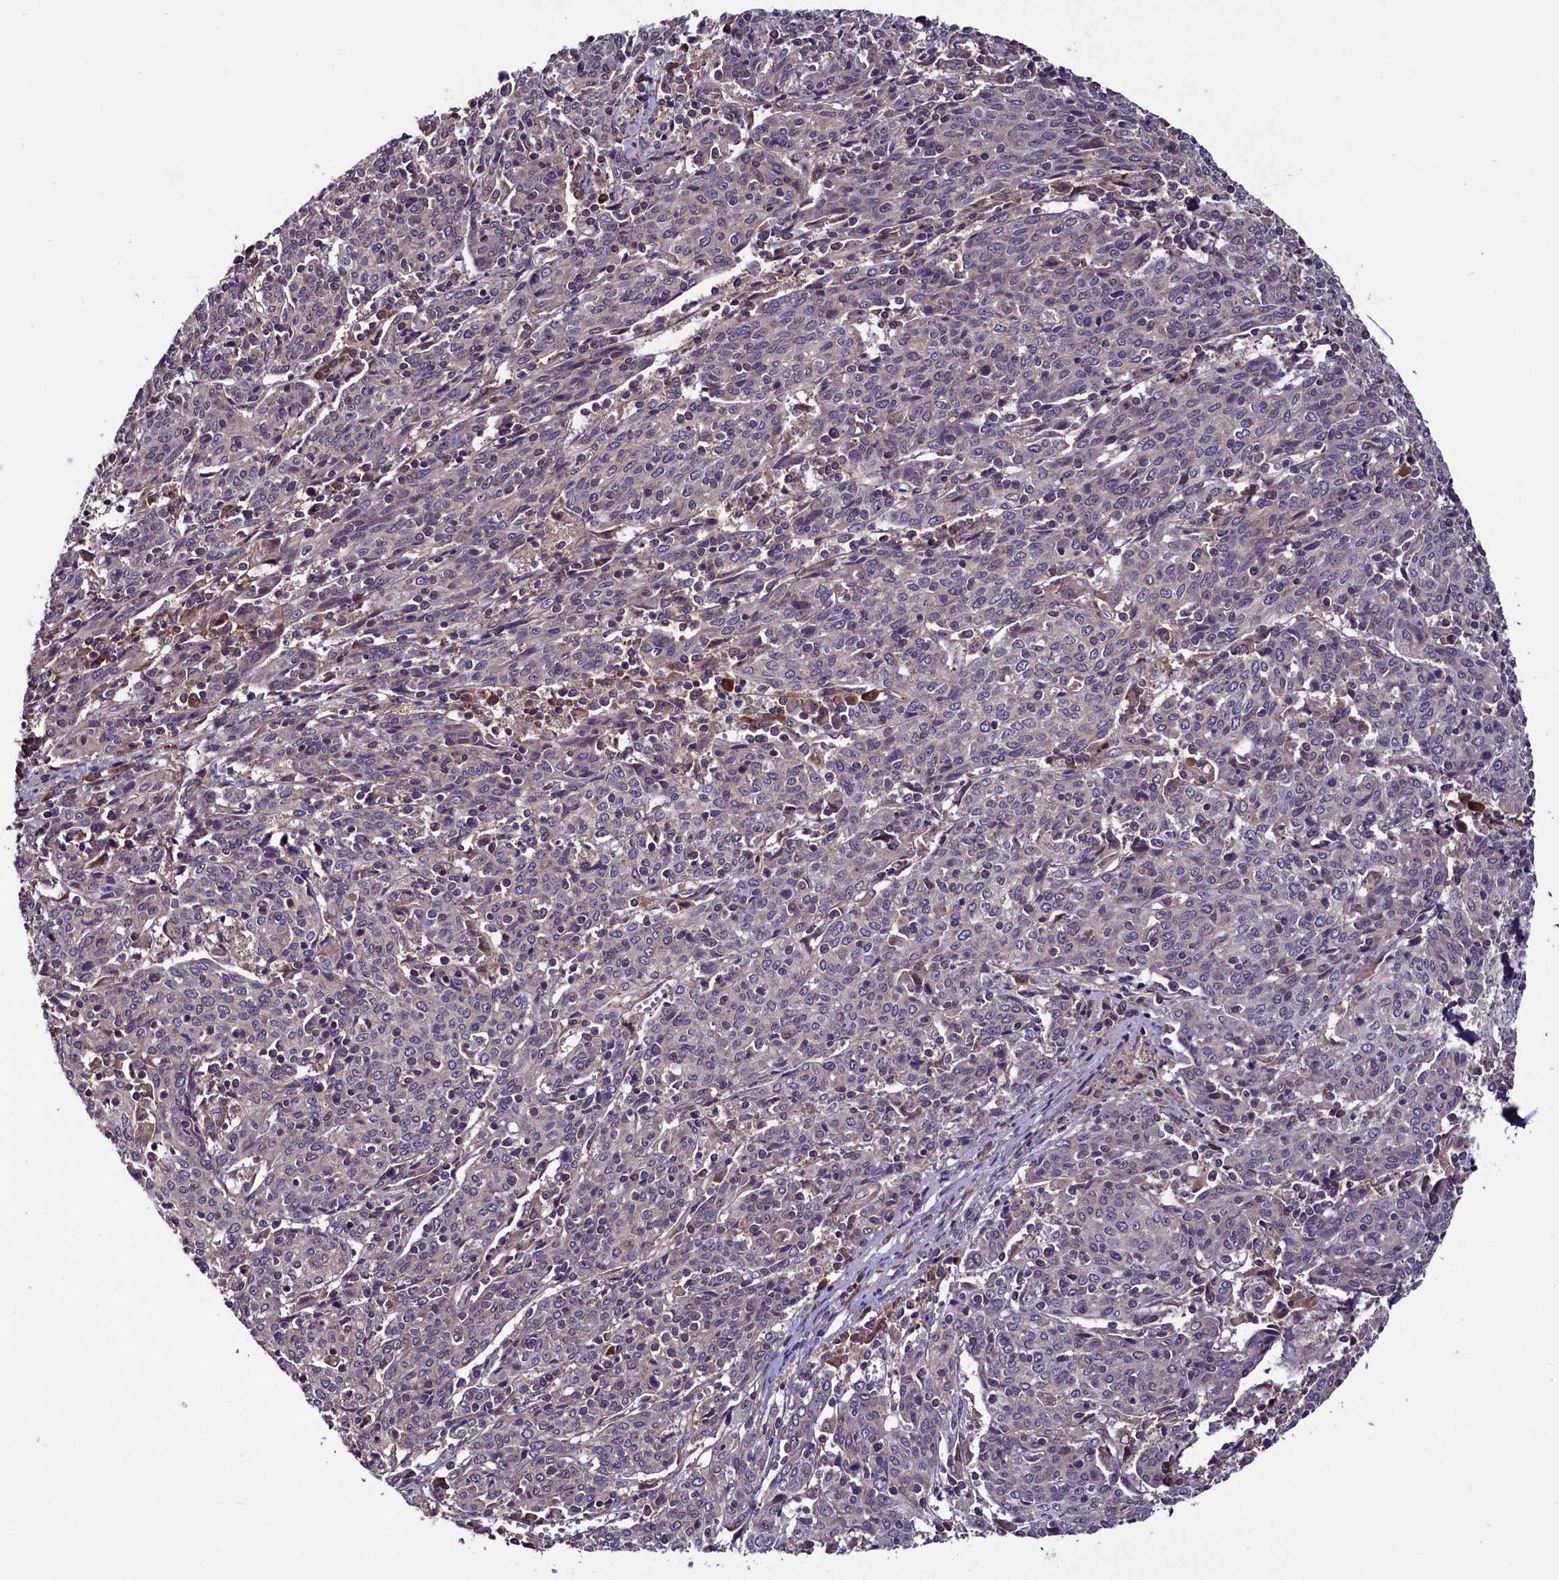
{"staining": {"intensity": "negative", "quantity": "none", "location": "none"}, "tissue": "cervical cancer", "cell_type": "Tumor cells", "image_type": "cancer", "snomed": [{"axis": "morphology", "description": "Squamous cell carcinoma, NOS"}, {"axis": "topography", "description": "Cervix"}], "caption": "DAB immunohistochemical staining of cervical cancer (squamous cell carcinoma) shows no significant expression in tumor cells. (DAB (3,3'-diaminobenzidine) IHC visualized using brightfield microscopy, high magnification).", "gene": "RPUSD2", "patient": {"sex": "female", "age": 67}}